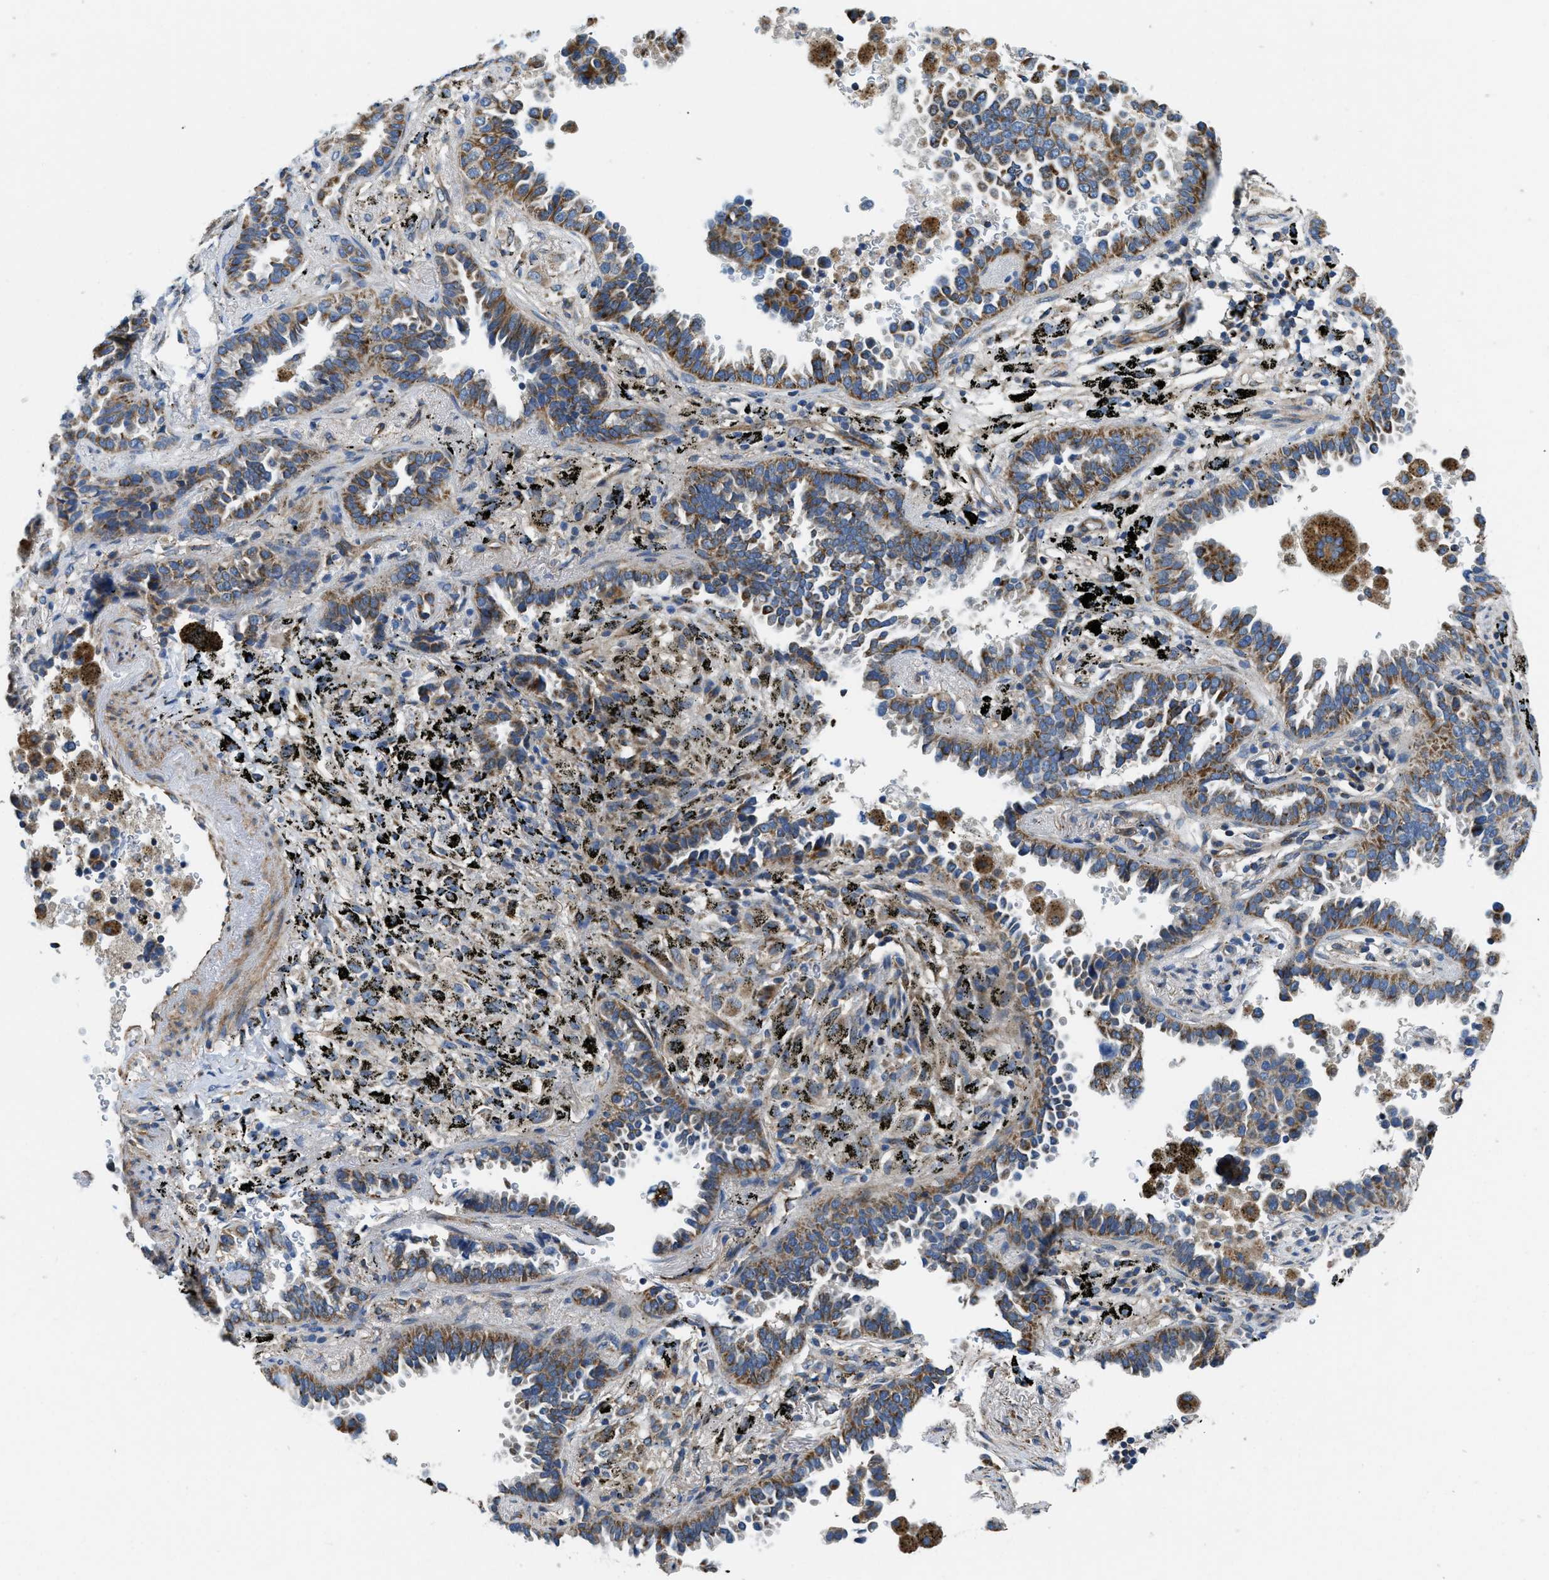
{"staining": {"intensity": "moderate", "quantity": ">75%", "location": "cytoplasmic/membranous"}, "tissue": "lung cancer", "cell_type": "Tumor cells", "image_type": "cancer", "snomed": [{"axis": "morphology", "description": "Normal tissue, NOS"}, {"axis": "morphology", "description": "Adenocarcinoma, NOS"}, {"axis": "topography", "description": "Lung"}], "caption": "This histopathology image exhibits lung adenocarcinoma stained with immunohistochemistry to label a protein in brown. The cytoplasmic/membranous of tumor cells show moderate positivity for the protein. Nuclei are counter-stained blue.", "gene": "STK33", "patient": {"sex": "male", "age": 59}}